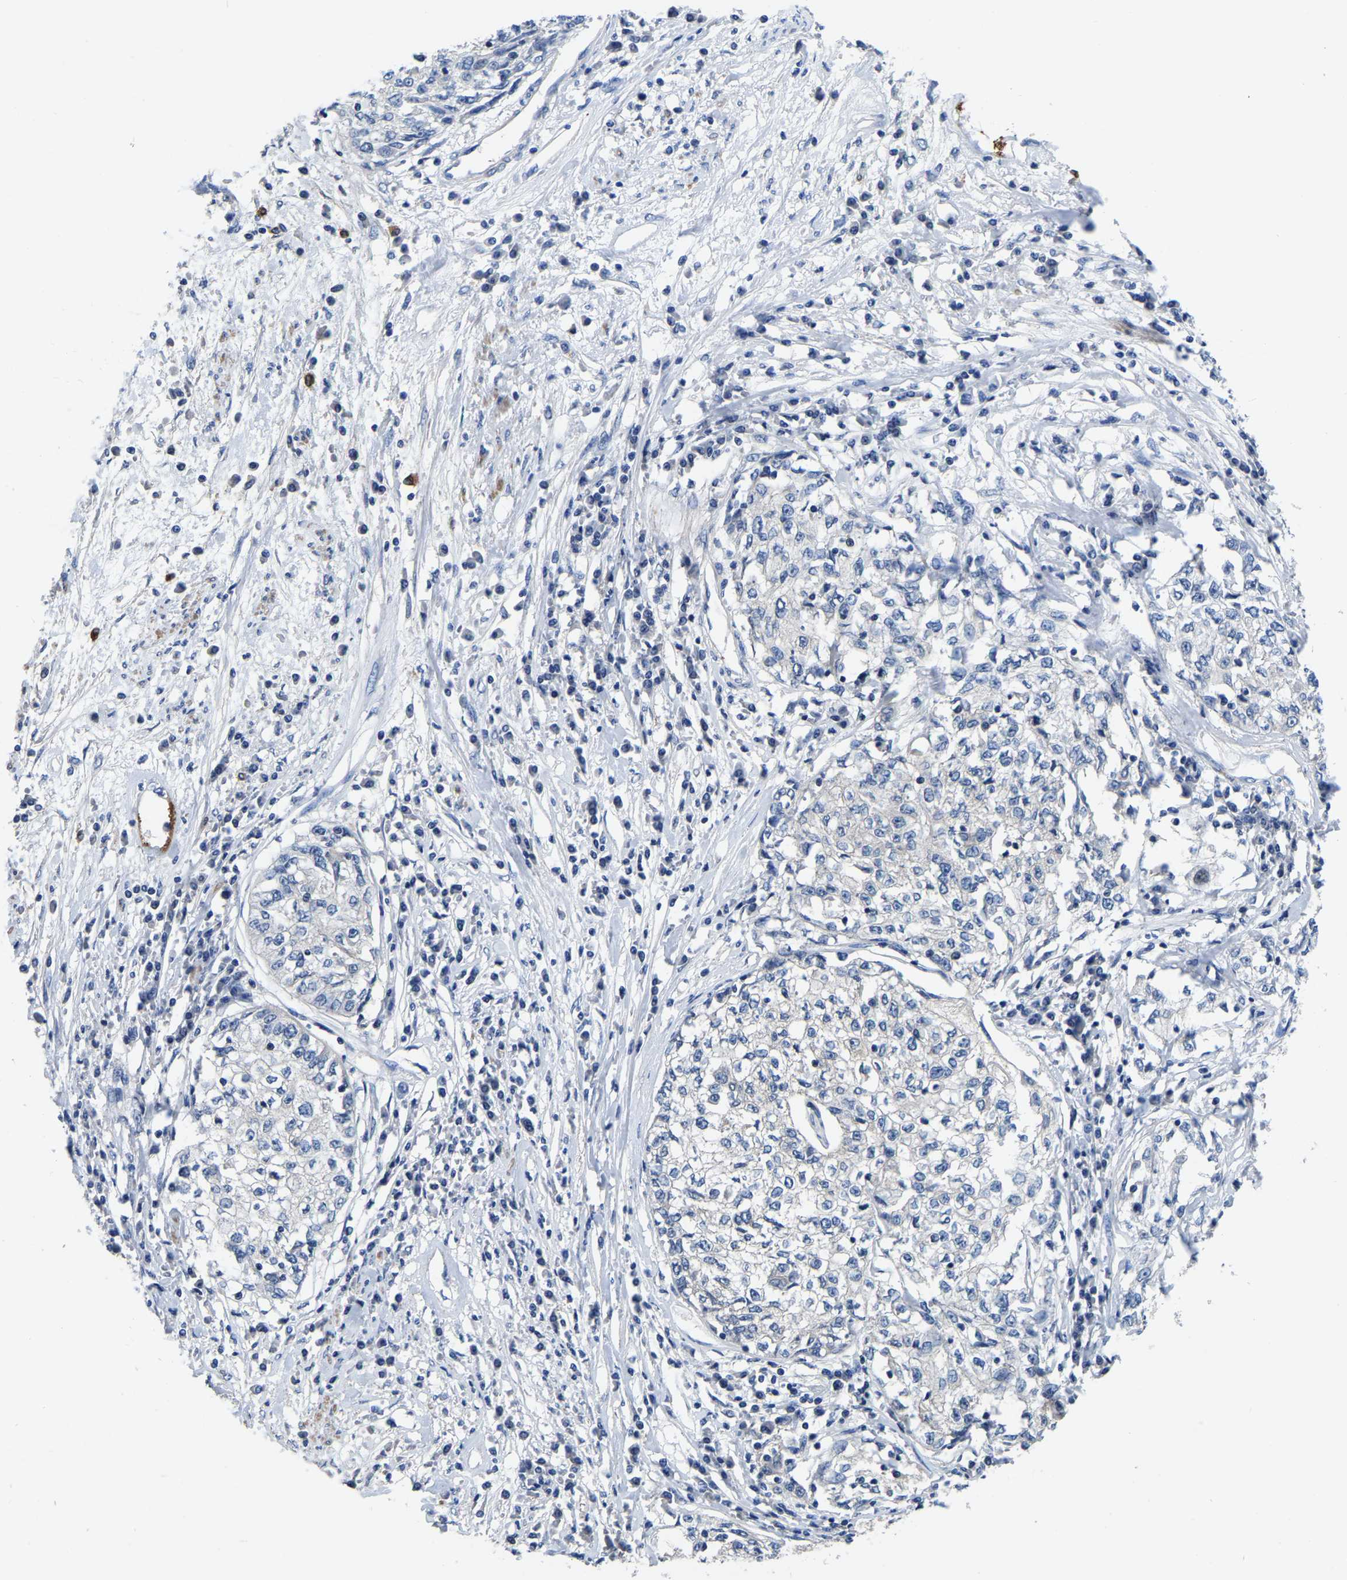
{"staining": {"intensity": "negative", "quantity": "none", "location": "none"}, "tissue": "cervical cancer", "cell_type": "Tumor cells", "image_type": "cancer", "snomed": [{"axis": "morphology", "description": "Squamous cell carcinoma, NOS"}, {"axis": "topography", "description": "Cervix"}], "caption": "Human cervical cancer (squamous cell carcinoma) stained for a protein using IHC displays no staining in tumor cells.", "gene": "RAB27B", "patient": {"sex": "female", "age": 57}}